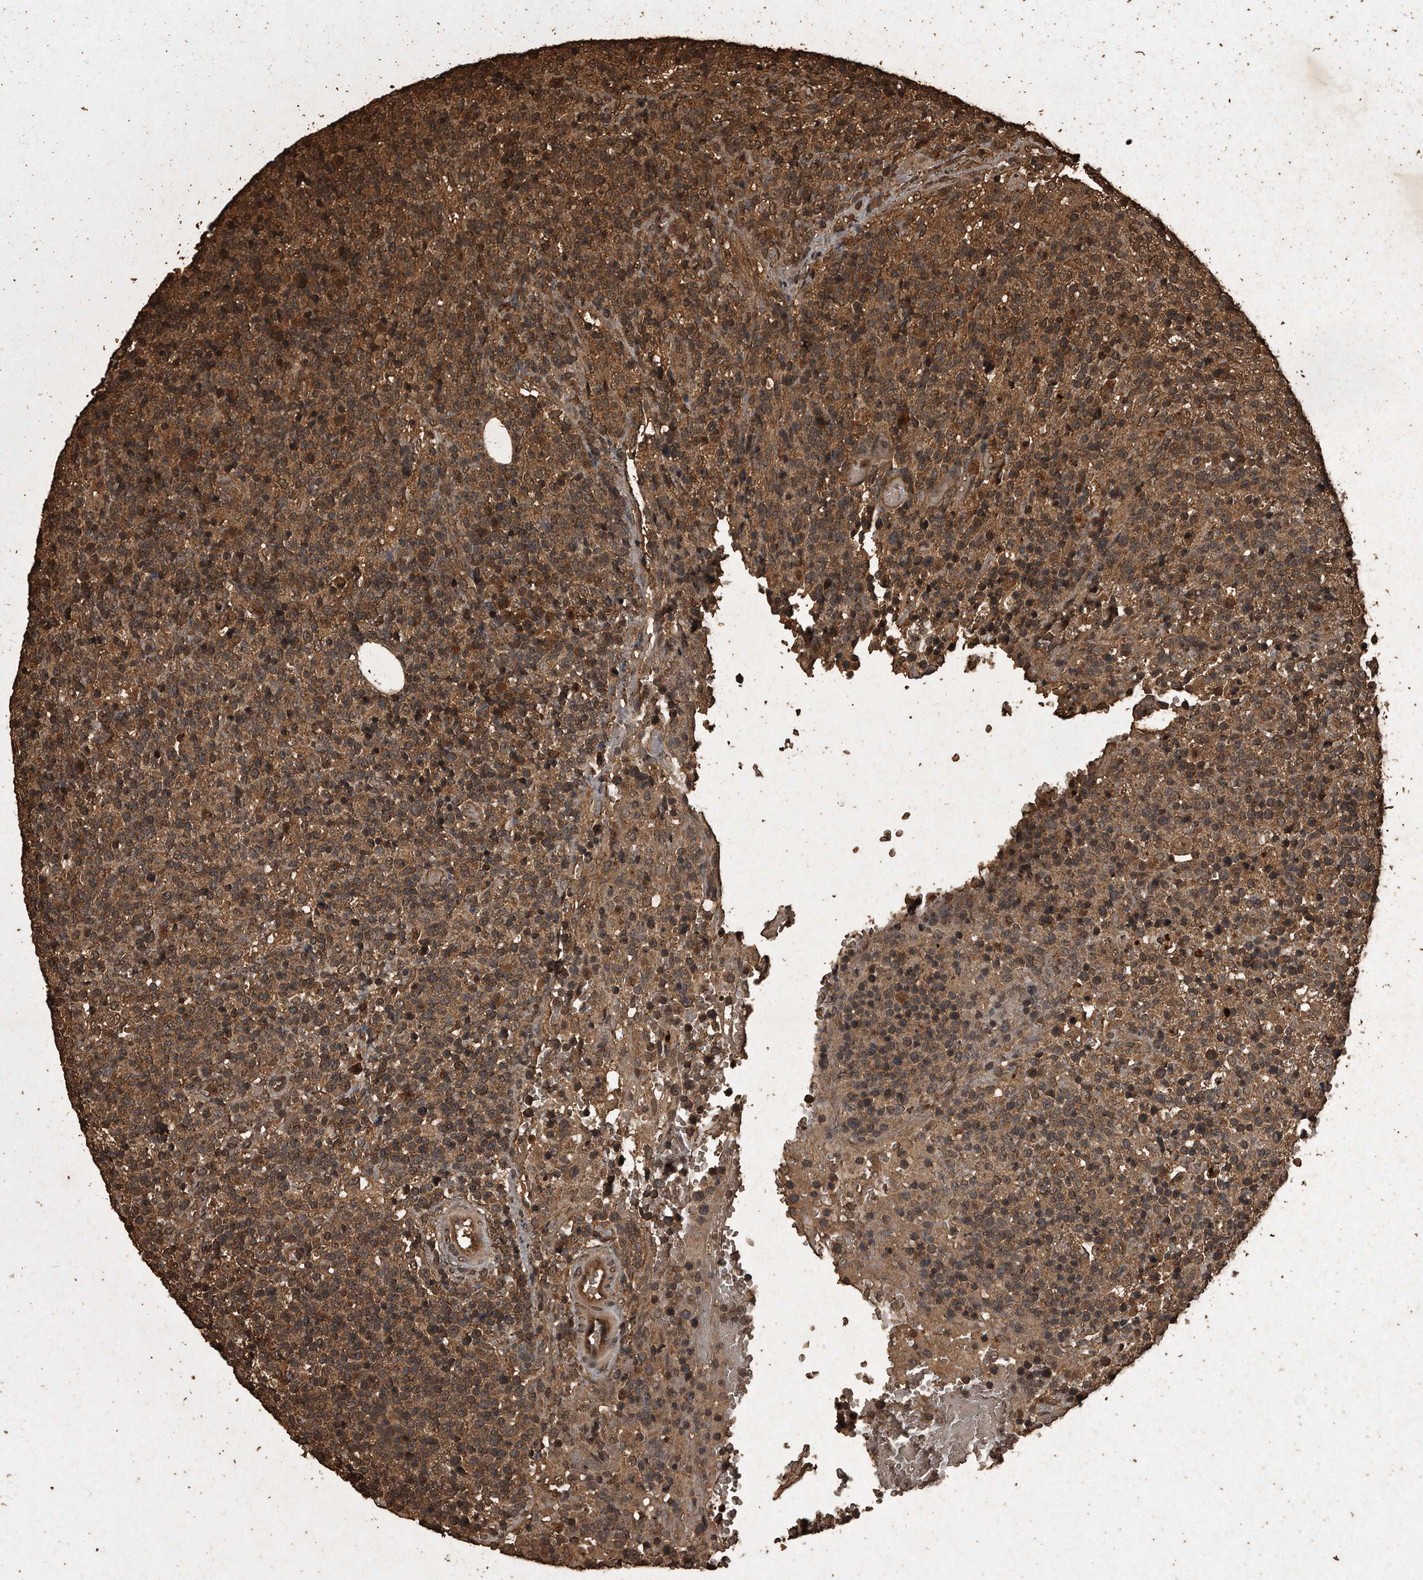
{"staining": {"intensity": "moderate", "quantity": "25%-75%", "location": "cytoplasmic/membranous"}, "tissue": "lymphoma", "cell_type": "Tumor cells", "image_type": "cancer", "snomed": [{"axis": "morphology", "description": "Malignant lymphoma, non-Hodgkin's type, High grade"}, {"axis": "topography", "description": "Lymph node"}], "caption": "Moderate cytoplasmic/membranous expression for a protein is seen in about 25%-75% of tumor cells of malignant lymphoma, non-Hodgkin's type (high-grade) using immunohistochemistry (IHC).", "gene": "CFLAR", "patient": {"sex": "male", "age": 61}}